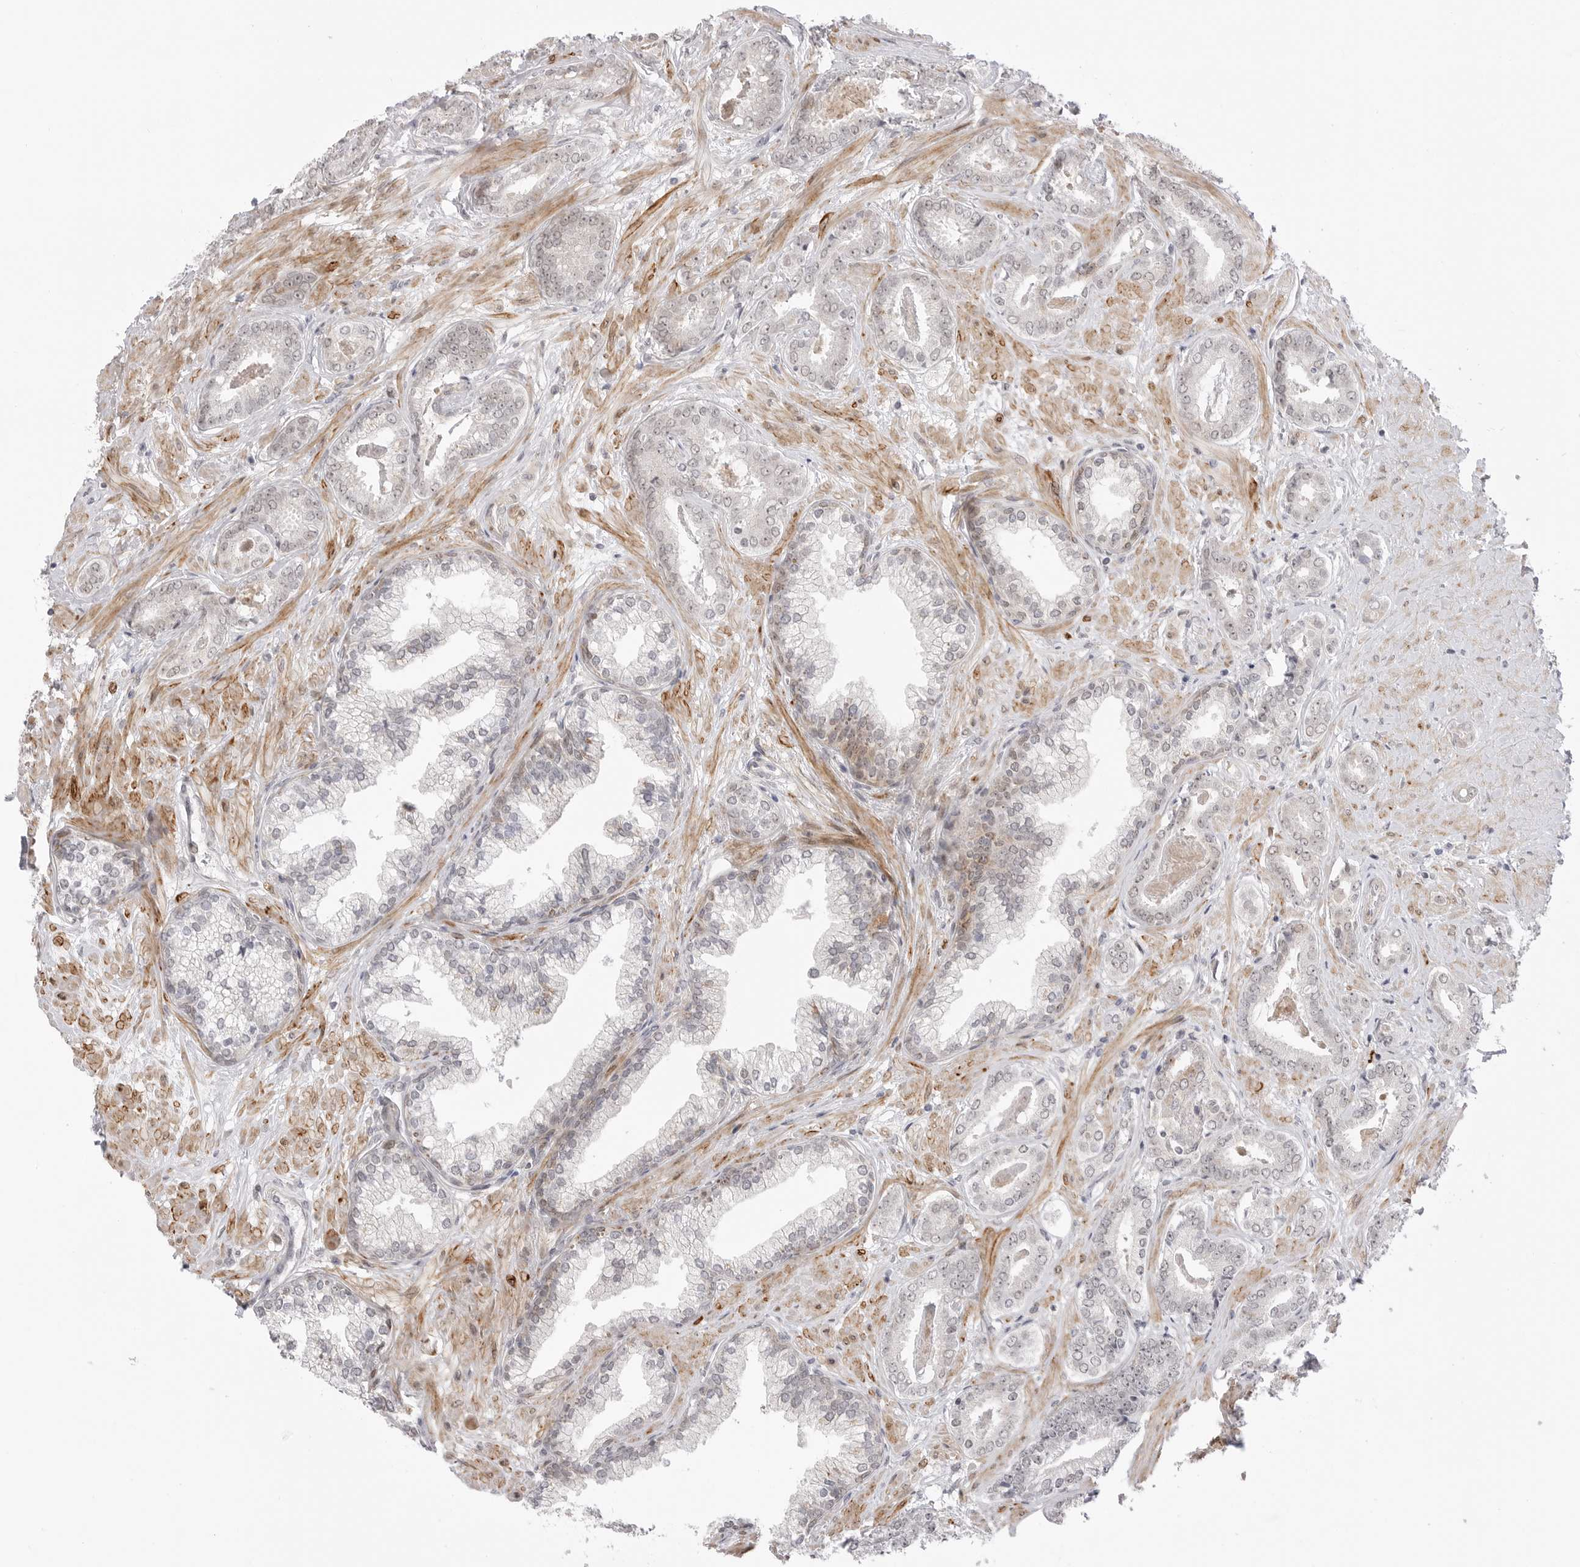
{"staining": {"intensity": "weak", "quantity": "25%-75%", "location": "nuclear"}, "tissue": "prostate cancer", "cell_type": "Tumor cells", "image_type": "cancer", "snomed": [{"axis": "morphology", "description": "Adenocarcinoma, Low grade"}, {"axis": "topography", "description": "Prostate"}], "caption": "Weak nuclear protein expression is identified in about 25%-75% of tumor cells in prostate adenocarcinoma (low-grade). (DAB (3,3'-diaminobenzidine) IHC with brightfield microscopy, high magnification).", "gene": "GGT6", "patient": {"sex": "male", "age": 71}}